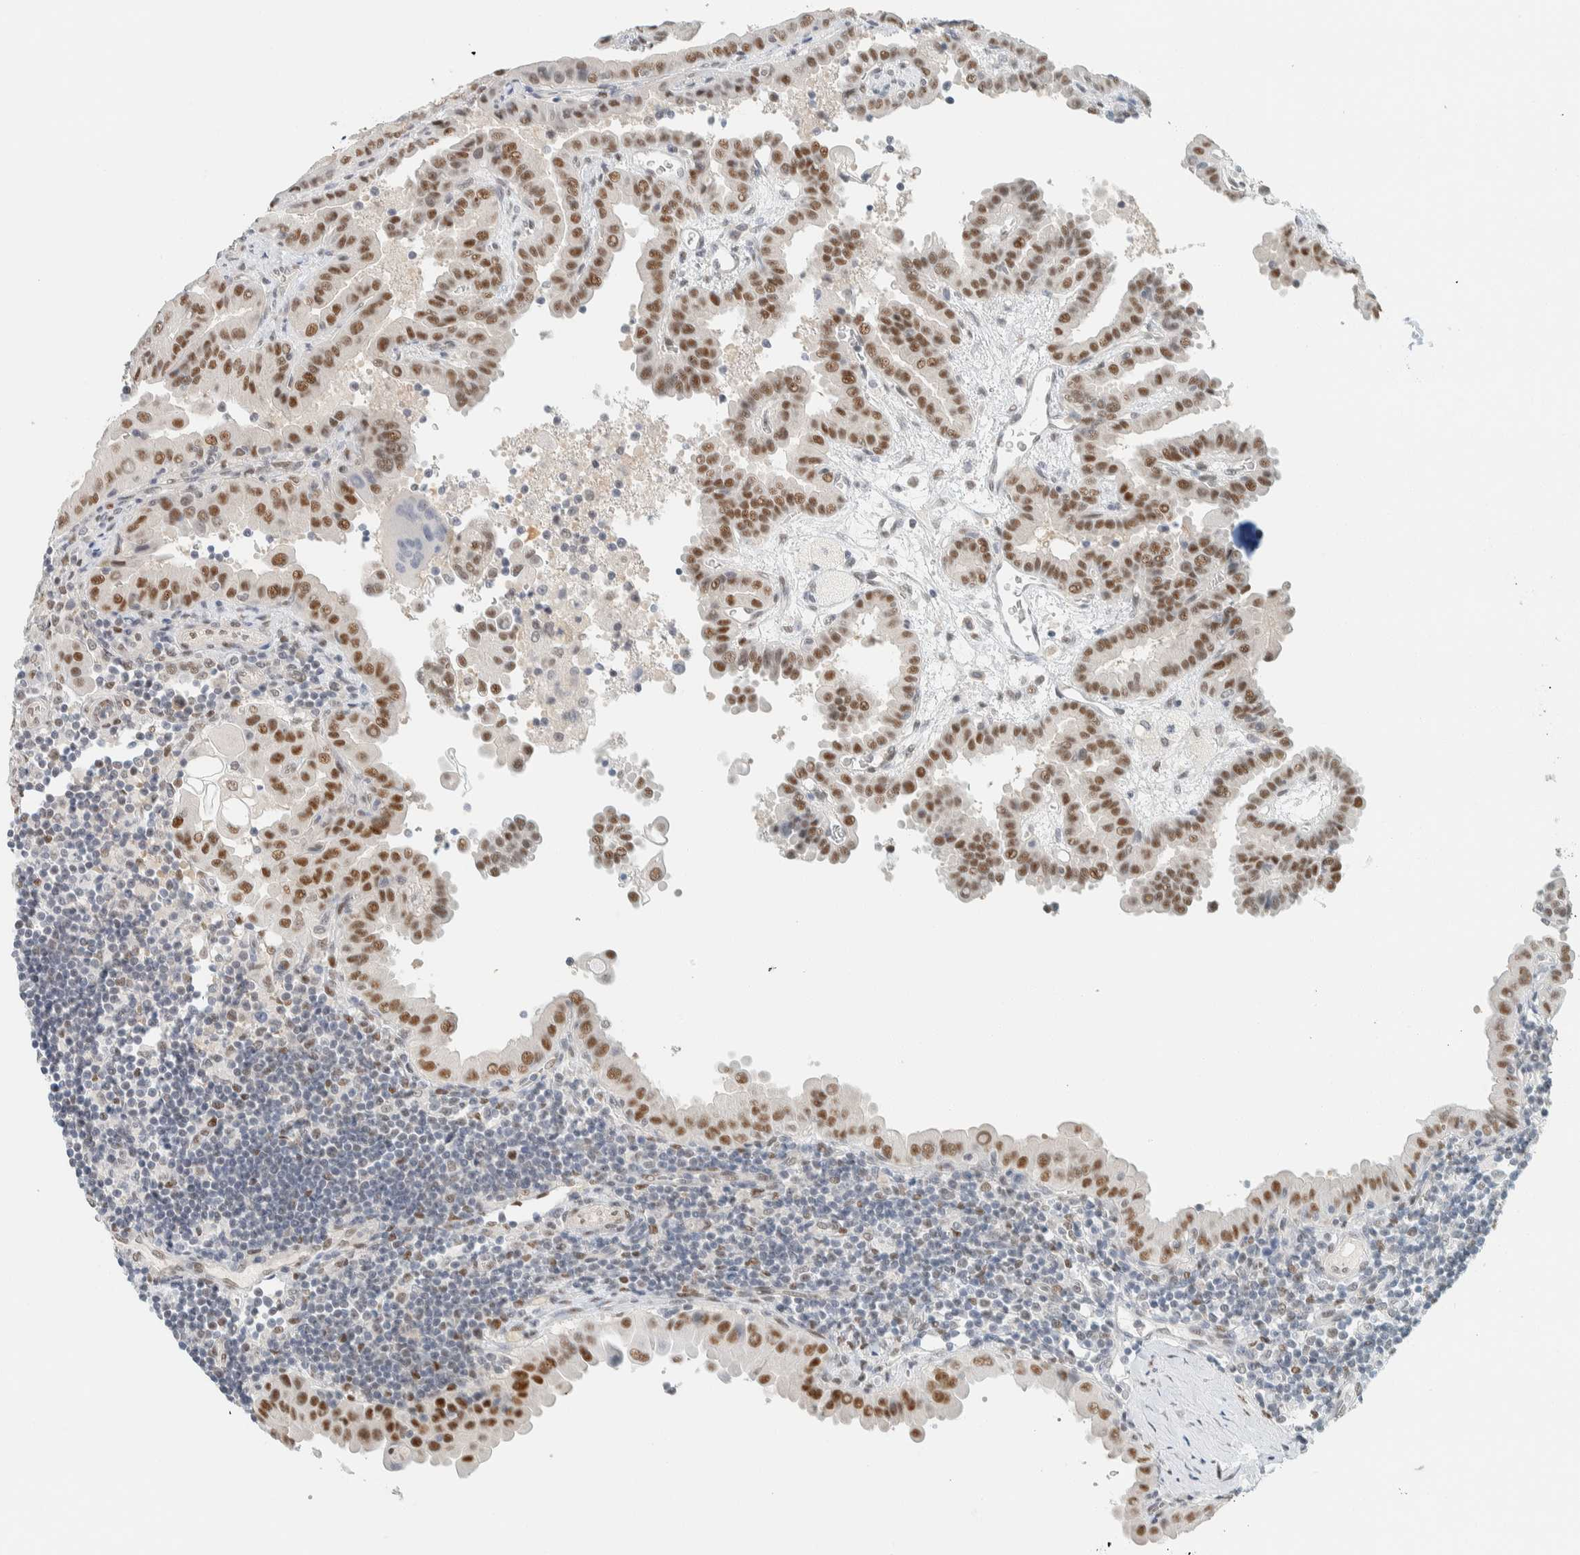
{"staining": {"intensity": "strong", "quantity": ">75%", "location": "nuclear"}, "tissue": "thyroid cancer", "cell_type": "Tumor cells", "image_type": "cancer", "snomed": [{"axis": "morphology", "description": "Papillary adenocarcinoma, NOS"}, {"axis": "topography", "description": "Thyroid gland"}], "caption": "Human thyroid papillary adenocarcinoma stained for a protein (brown) reveals strong nuclear positive positivity in about >75% of tumor cells.", "gene": "ZNF683", "patient": {"sex": "male", "age": 33}}